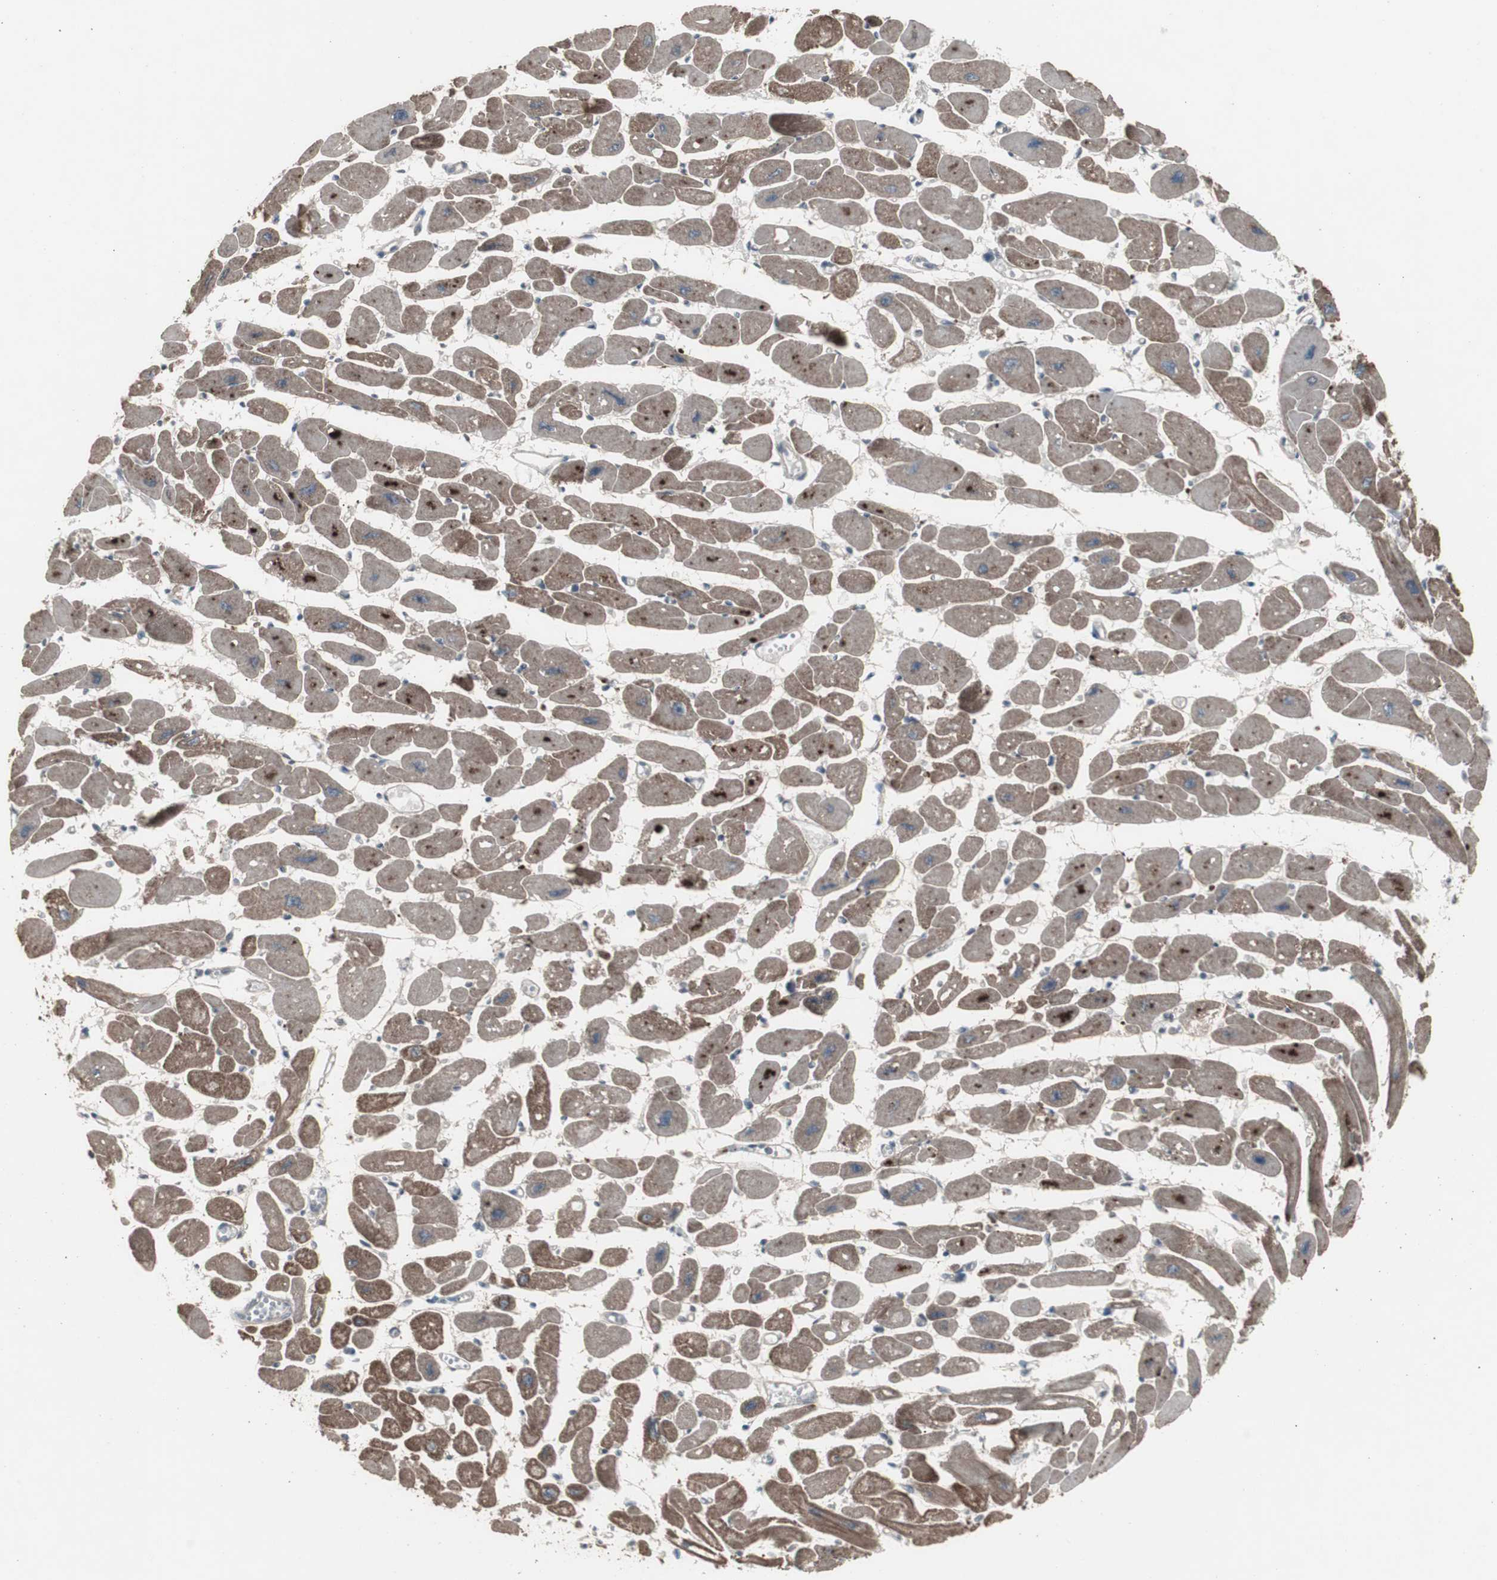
{"staining": {"intensity": "weak", "quantity": "25%-75%", "location": "cytoplasmic/membranous"}, "tissue": "heart muscle", "cell_type": "Cardiomyocytes", "image_type": "normal", "snomed": [{"axis": "morphology", "description": "Normal tissue, NOS"}, {"axis": "topography", "description": "Heart"}], "caption": "A low amount of weak cytoplasmic/membranous staining is present in about 25%-75% of cardiomyocytes in benign heart muscle.", "gene": "SSTR2", "patient": {"sex": "female", "age": 54}}